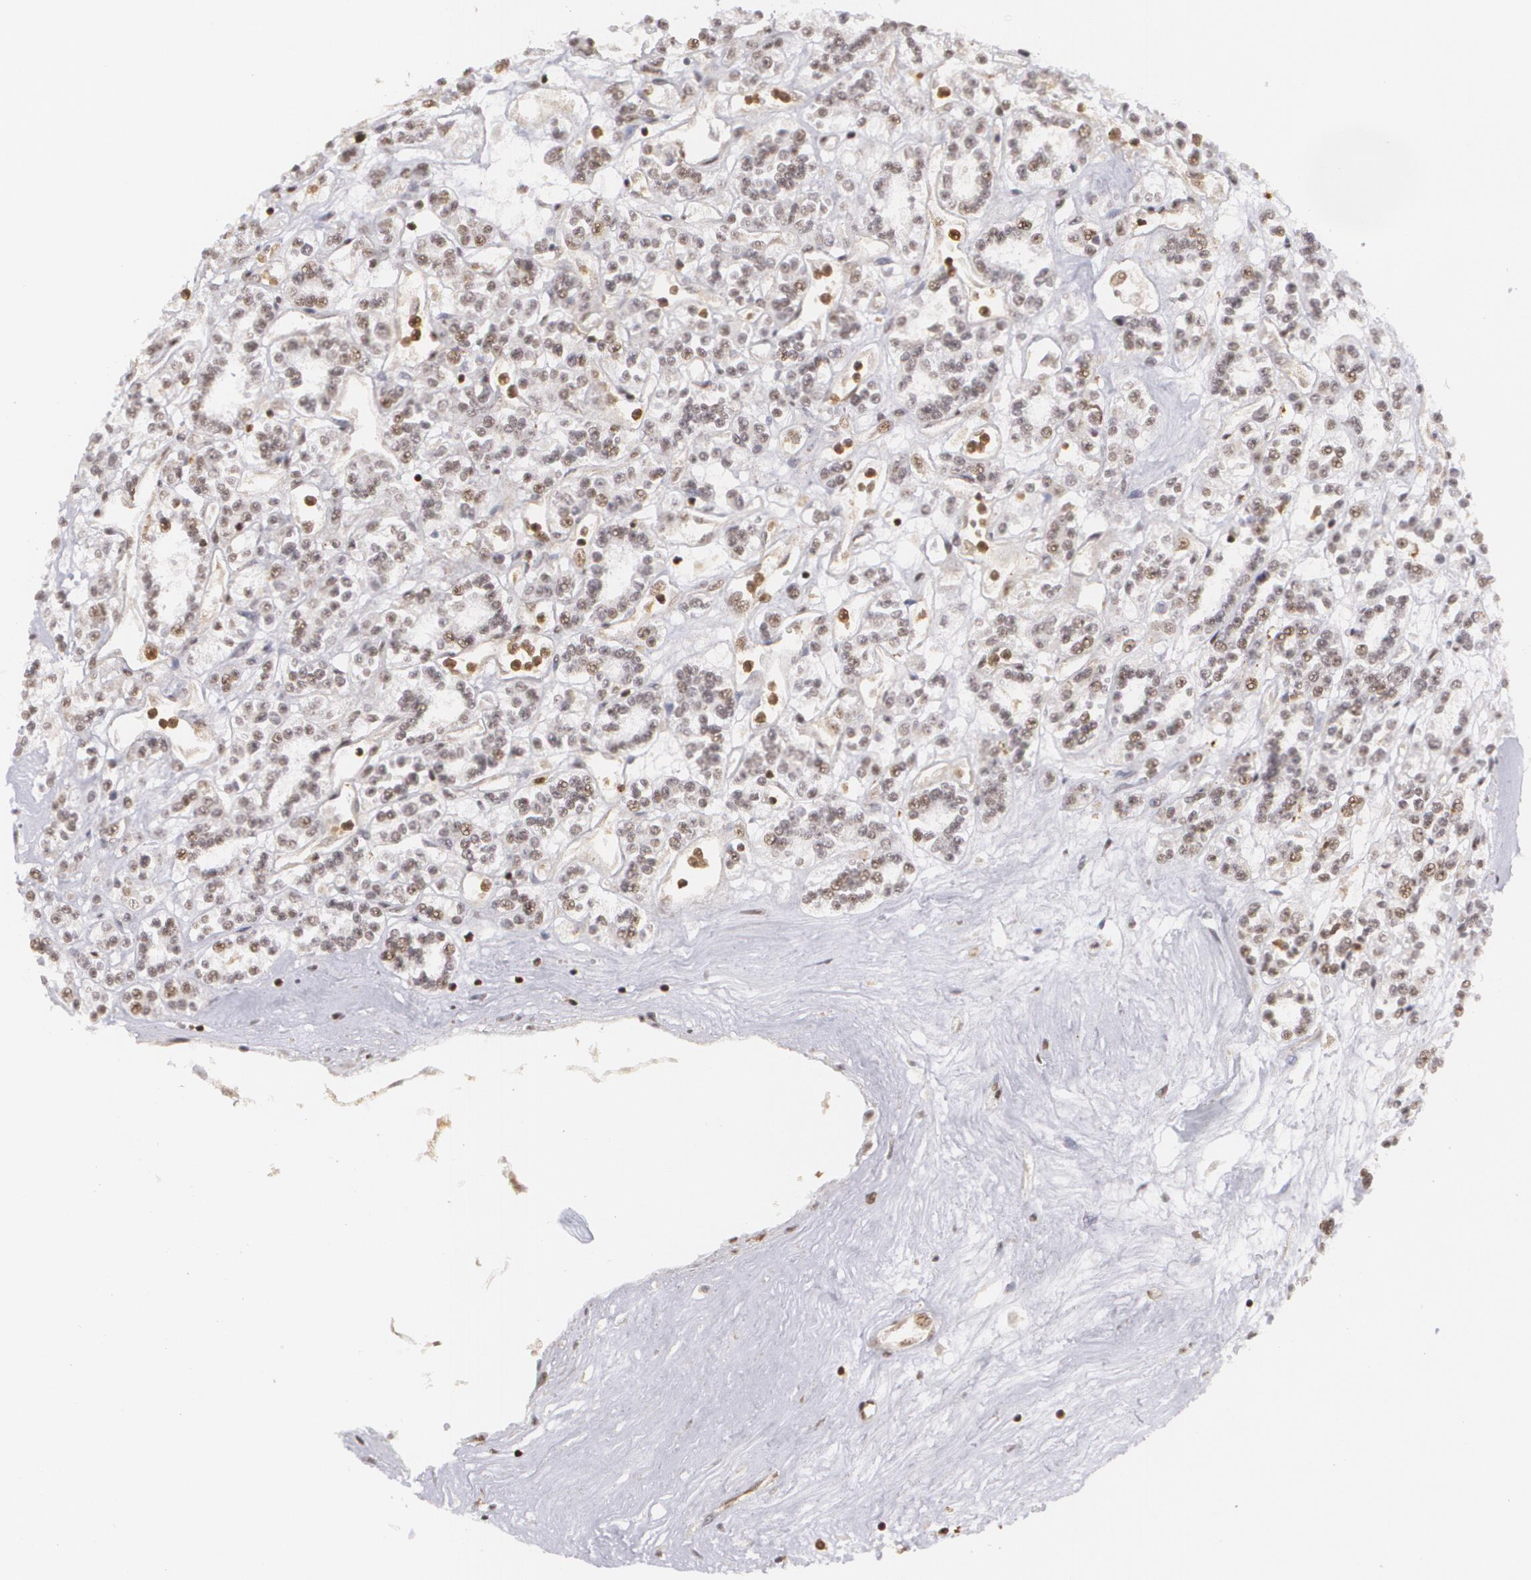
{"staining": {"intensity": "moderate", "quantity": "25%-75%", "location": "nuclear"}, "tissue": "renal cancer", "cell_type": "Tumor cells", "image_type": "cancer", "snomed": [{"axis": "morphology", "description": "Adenocarcinoma, NOS"}, {"axis": "topography", "description": "Kidney"}], "caption": "Tumor cells show moderate nuclear expression in about 25%-75% of cells in adenocarcinoma (renal). The staining is performed using DAB (3,3'-diaminobenzidine) brown chromogen to label protein expression. The nuclei are counter-stained blue using hematoxylin.", "gene": "MXD1", "patient": {"sex": "female", "age": 76}}